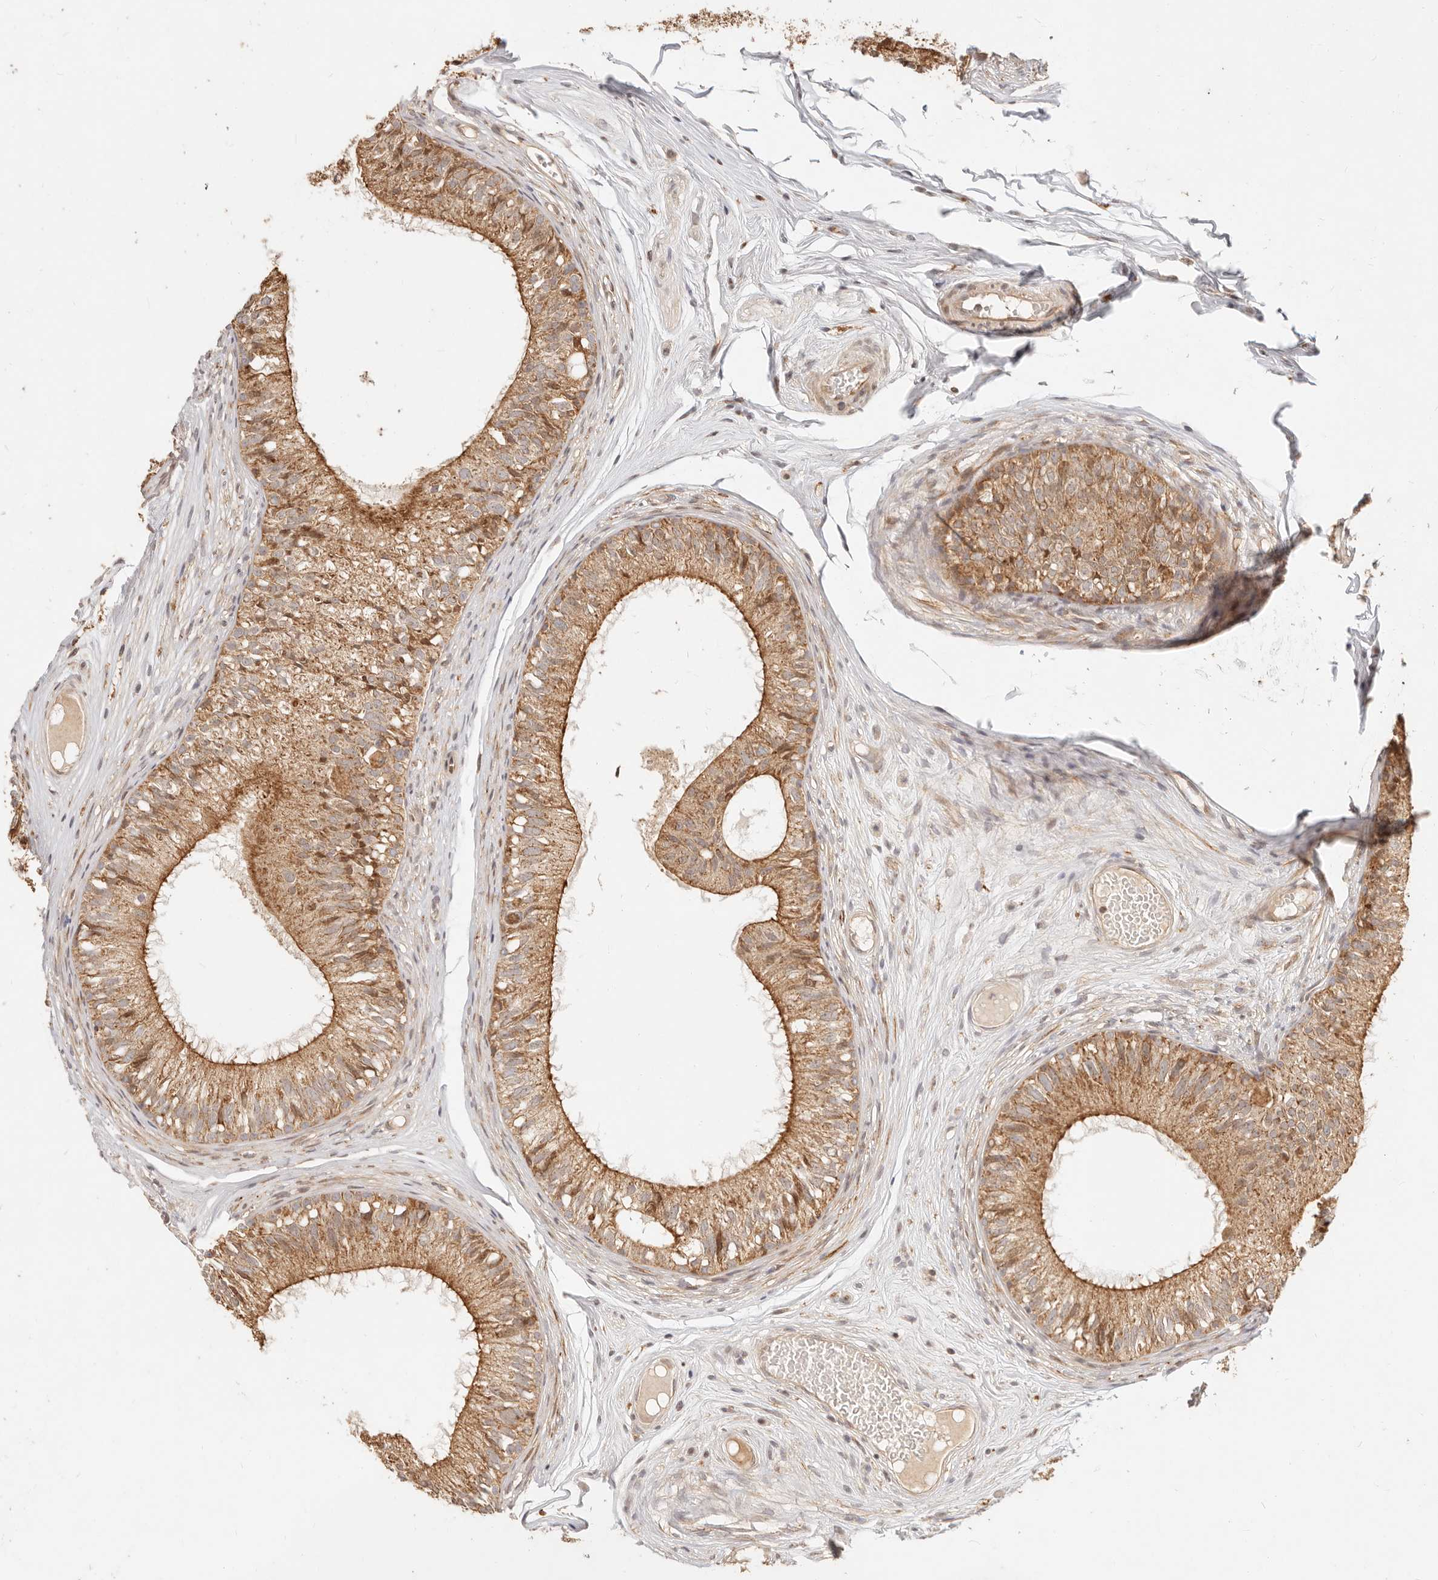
{"staining": {"intensity": "moderate", "quantity": ">75%", "location": "cytoplasmic/membranous"}, "tissue": "epididymis", "cell_type": "Glandular cells", "image_type": "normal", "snomed": [{"axis": "morphology", "description": "Normal tissue, NOS"}, {"axis": "morphology", "description": "Seminoma in situ"}, {"axis": "topography", "description": "Testis"}, {"axis": "topography", "description": "Epididymis"}], "caption": "IHC histopathology image of normal epididymis: human epididymis stained using immunohistochemistry shows medium levels of moderate protein expression localized specifically in the cytoplasmic/membranous of glandular cells, appearing as a cytoplasmic/membranous brown color.", "gene": "TIMM17A", "patient": {"sex": "male", "age": 28}}